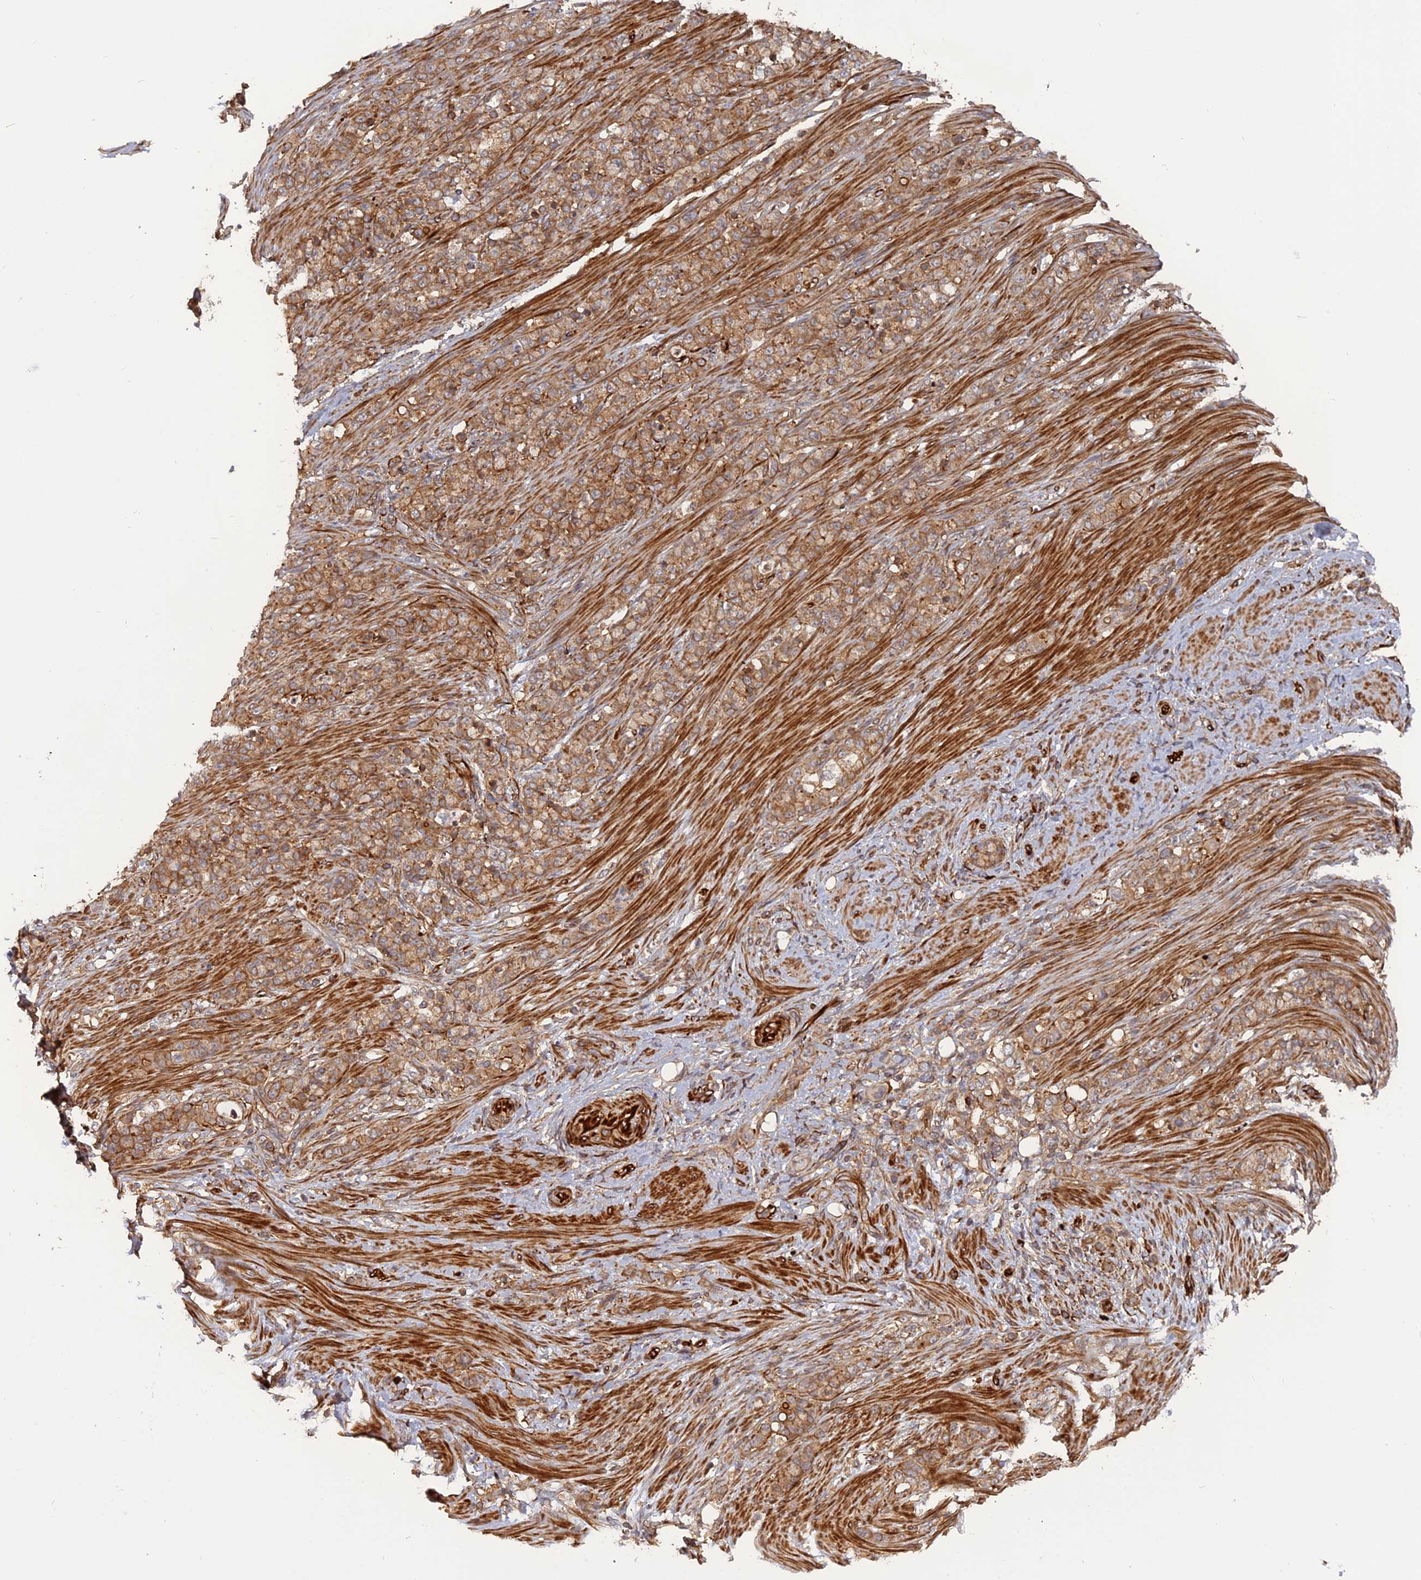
{"staining": {"intensity": "moderate", "quantity": ">75%", "location": "cytoplasmic/membranous"}, "tissue": "stomach cancer", "cell_type": "Tumor cells", "image_type": "cancer", "snomed": [{"axis": "morphology", "description": "Adenocarcinoma, NOS"}, {"axis": "topography", "description": "Stomach"}], "caption": "This micrograph displays IHC staining of adenocarcinoma (stomach), with medium moderate cytoplasmic/membranous staining in about >75% of tumor cells.", "gene": "PHLDB3", "patient": {"sex": "female", "age": 79}}